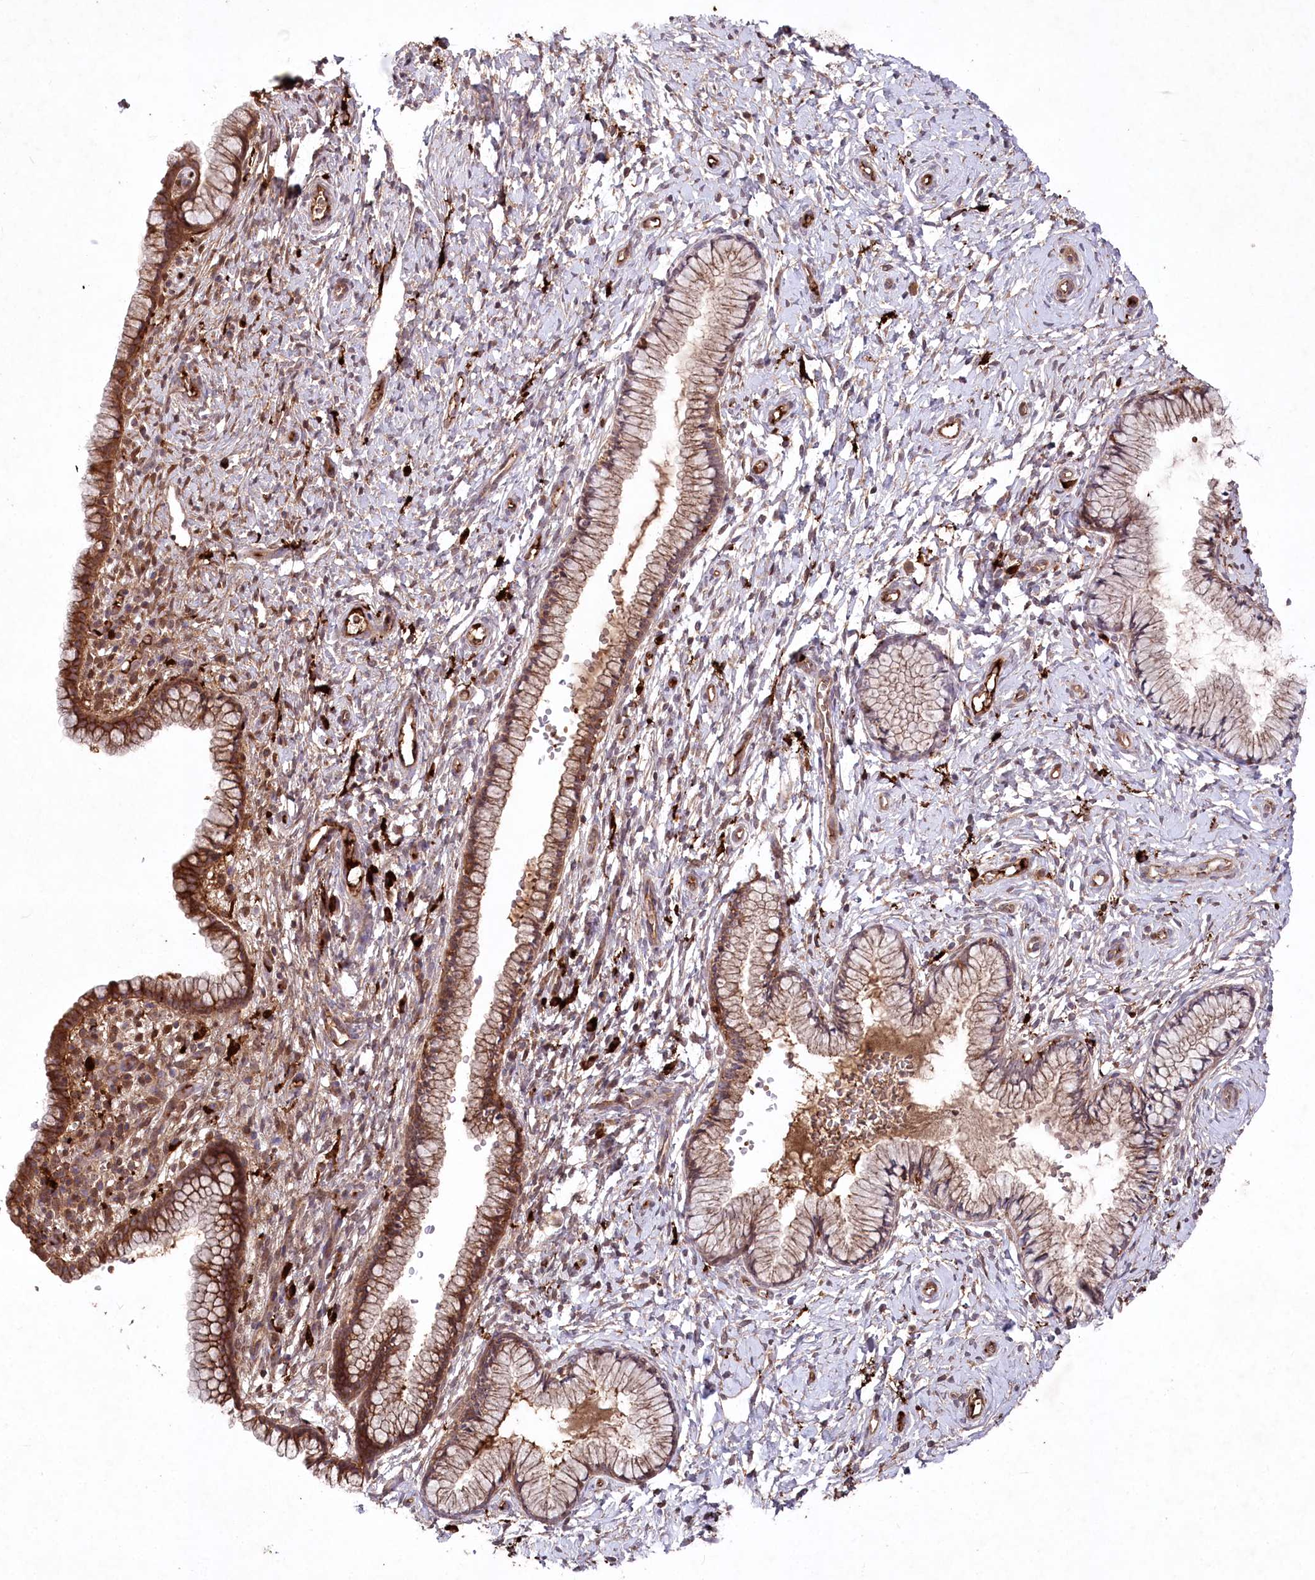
{"staining": {"intensity": "strong", "quantity": ">75%", "location": "cytoplasmic/membranous"}, "tissue": "cervix", "cell_type": "Glandular cells", "image_type": "normal", "snomed": [{"axis": "morphology", "description": "Normal tissue, NOS"}, {"axis": "topography", "description": "Cervix"}], "caption": "Cervix stained with IHC demonstrates strong cytoplasmic/membranous positivity in approximately >75% of glandular cells. Nuclei are stained in blue.", "gene": "PPP1R21", "patient": {"sex": "female", "age": 33}}